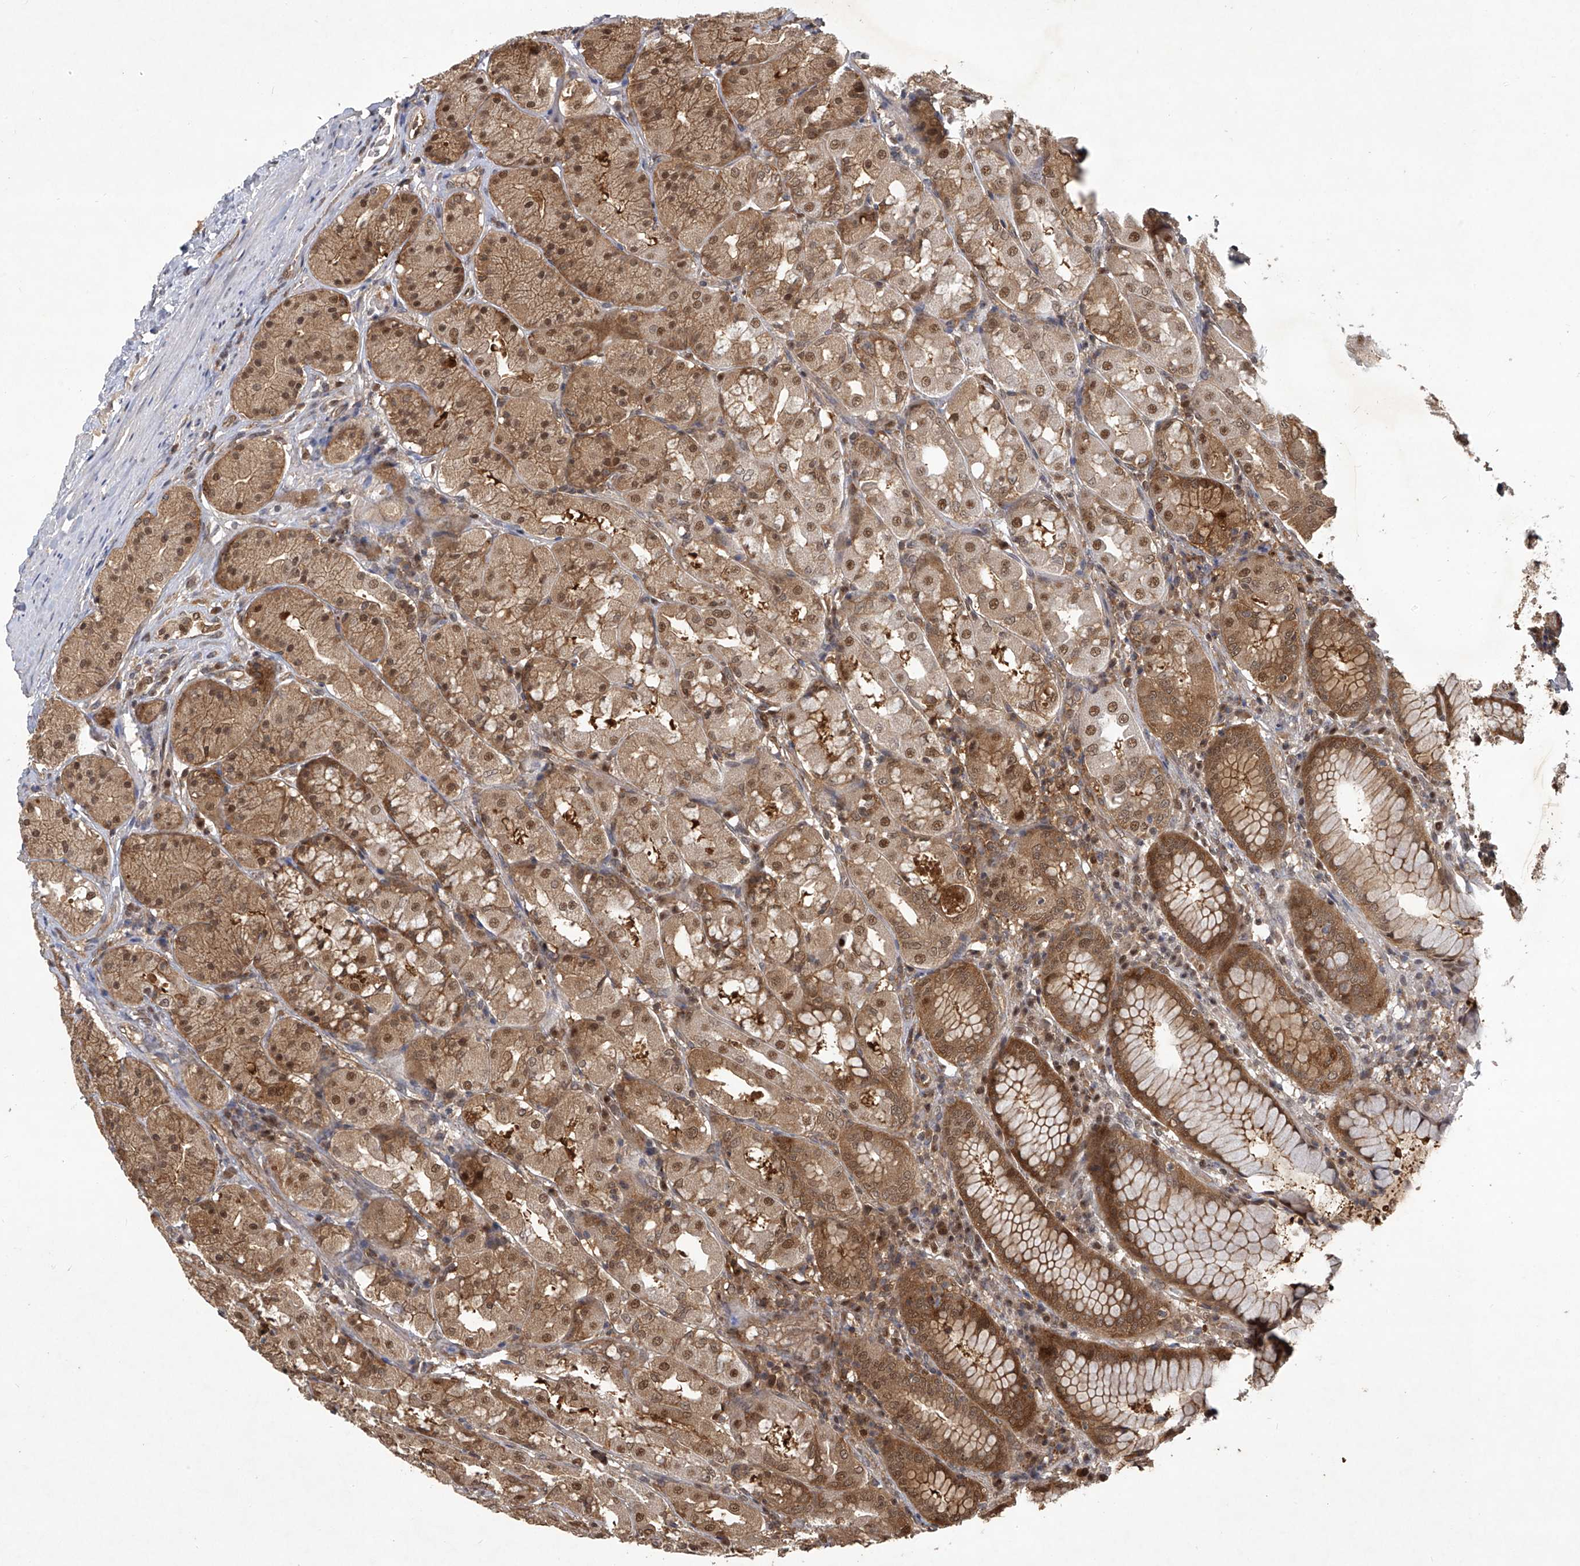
{"staining": {"intensity": "moderate", "quantity": ">75%", "location": "cytoplasmic/membranous,nuclear"}, "tissue": "stomach", "cell_type": "Glandular cells", "image_type": "normal", "snomed": [{"axis": "morphology", "description": "Normal tissue, NOS"}, {"axis": "topography", "description": "Stomach"}, {"axis": "topography", "description": "Stomach, lower"}], "caption": "A photomicrograph of human stomach stained for a protein demonstrates moderate cytoplasmic/membranous,nuclear brown staining in glandular cells.", "gene": "PSMB1", "patient": {"sex": "female", "age": 56}}